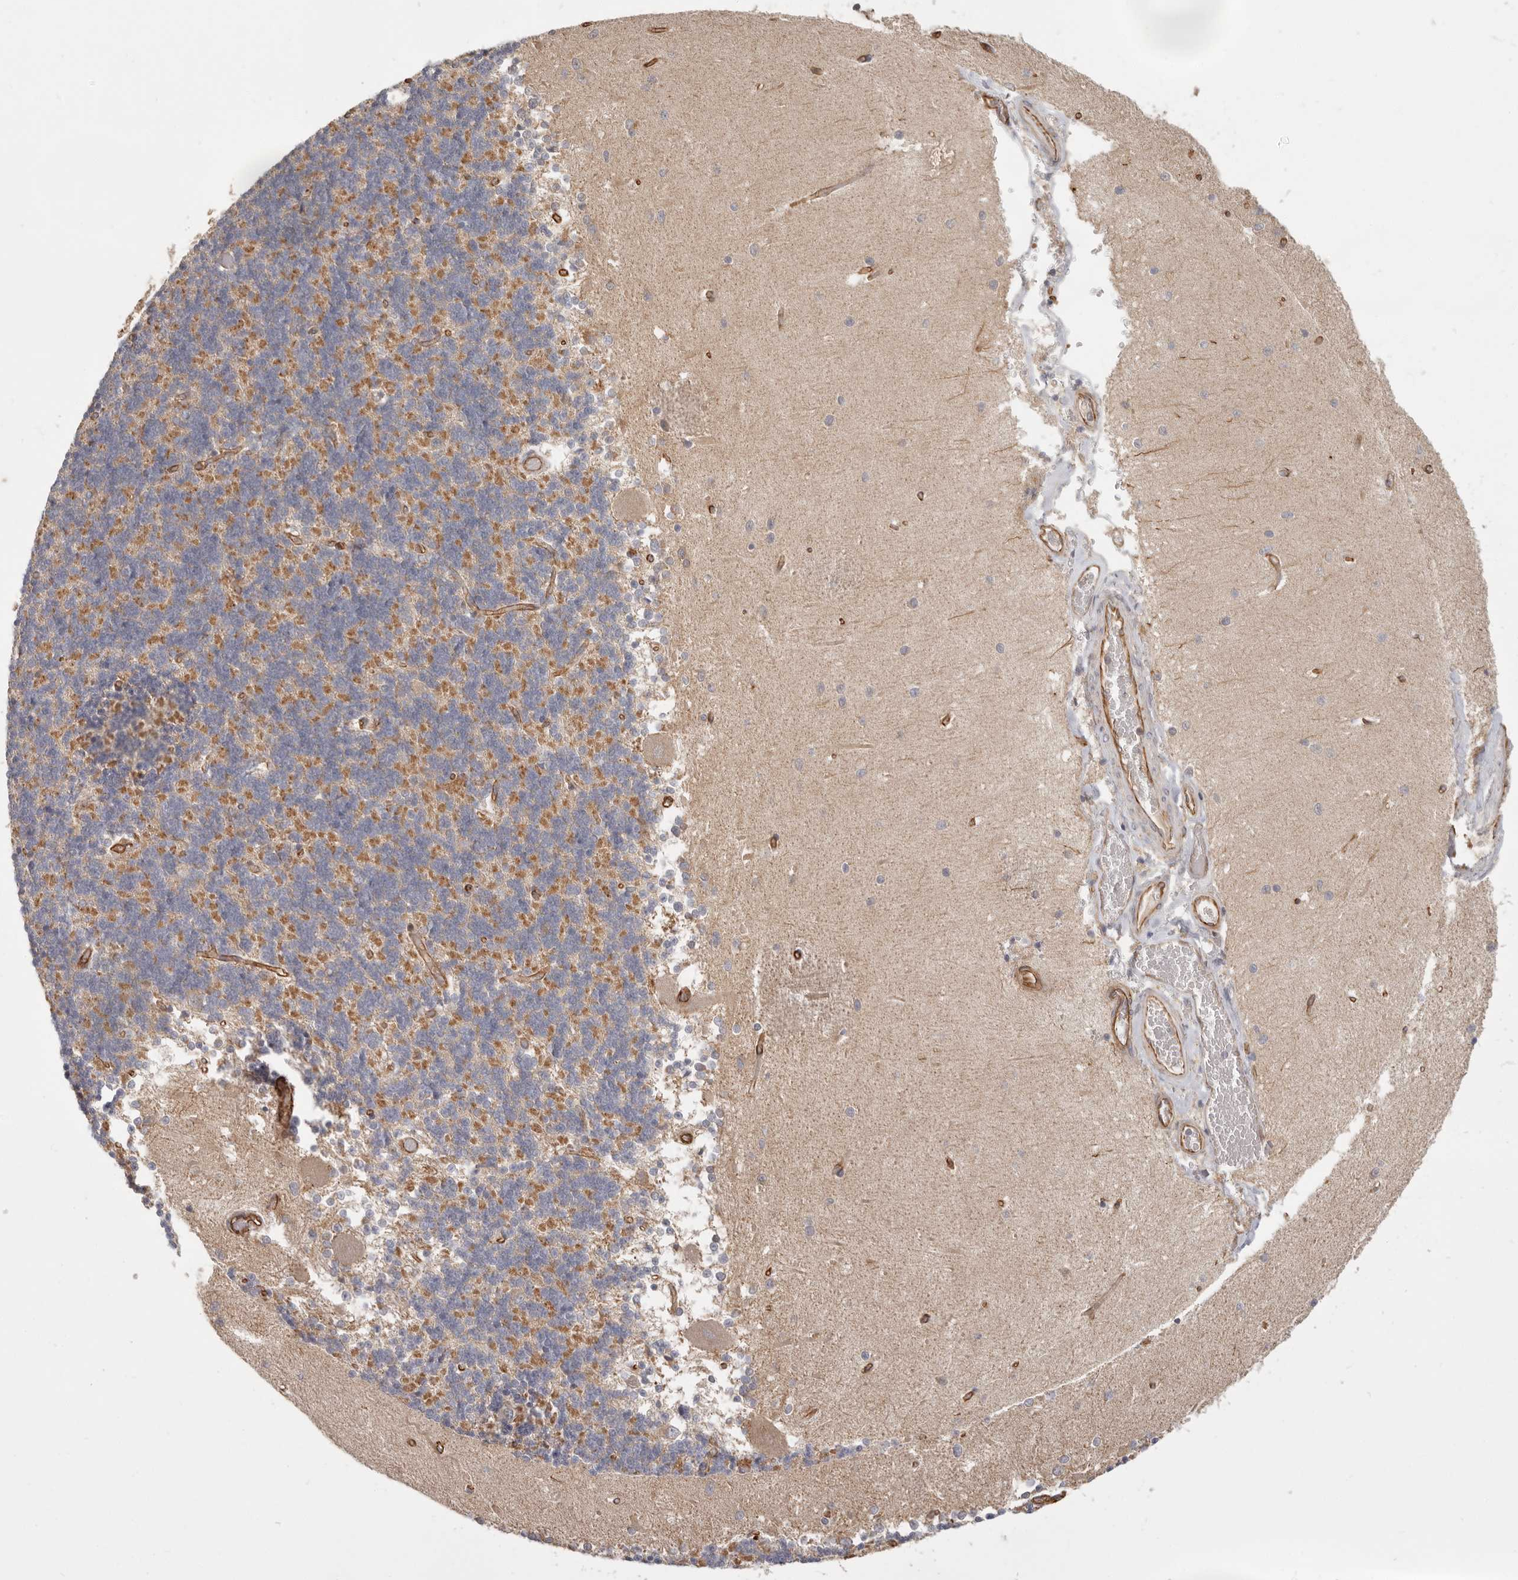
{"staining": {"intensity": "moderate", "quantity": "25%-75%", "location": "cytoplasmic/membranous"}, "tissue": "cerebellum", "cell_type": "Cells in granular layer", "image_type": "normal", "snomed": [{"axis": "morphology", "description": "Normal tissue, NOS"}, {"axis": "topography", "description": "Cerebellum"}], "caption": "The histopathology image reveals immunohistochemical staining of normal cerebellum. There is moderate cytoplasmic/membranous positivity is identified in approximately 25%-75% of cells in granular layer.", "gene": "SPRING1", "patient": {"sex": "male", "age": 37}}